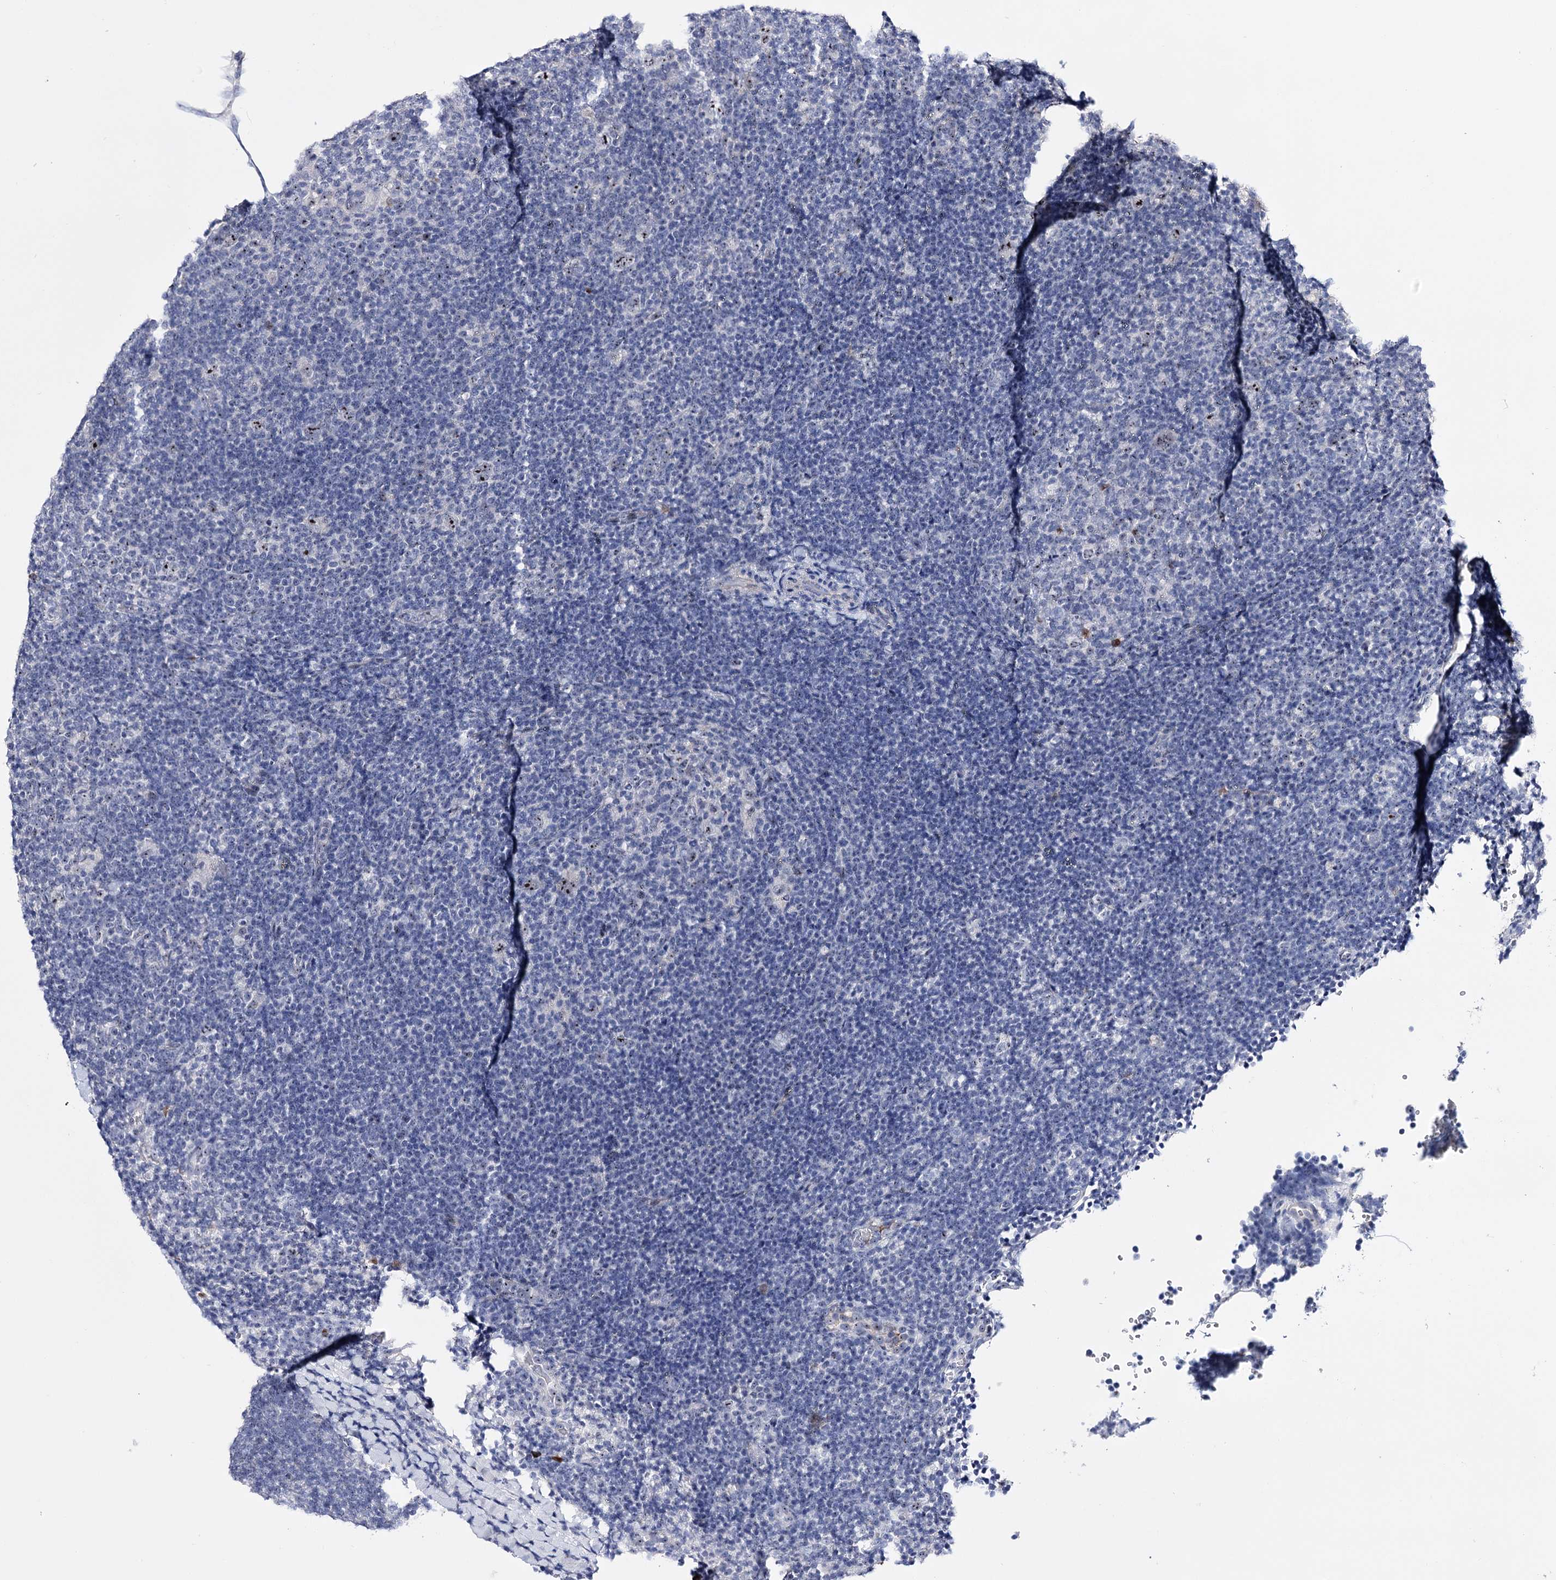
{"staining": {"intensity": "moderate", "quantity": ">75%", "location": "nuclear"}, "tissue": "lymphoma", "cell_type": "Tumor cells", "image_type": "cancer", "snomed": [{"axis": "morphology", "description": "Hodgkin's disease, NOS"}, {"axis": "topography", "description": "Lymph node"}], "caption": "High-magnification brightfield microscopy of Hodgkin's disease stained with DAB (3,3'-diaminobenzidine) (brown) and counterstained with hematoxylin (blue). tumor cells exhibit moderate nuclear positivity is seen in about>75% of cells. The staining is performed using DAB (3,3'-diaminobenzidine) brown chromogen to label protein expression. The nuclei are counter-stained blue using hematoxylin.", "gene": "PCGF5", "patient": {"sex": "female", "age": 57}}